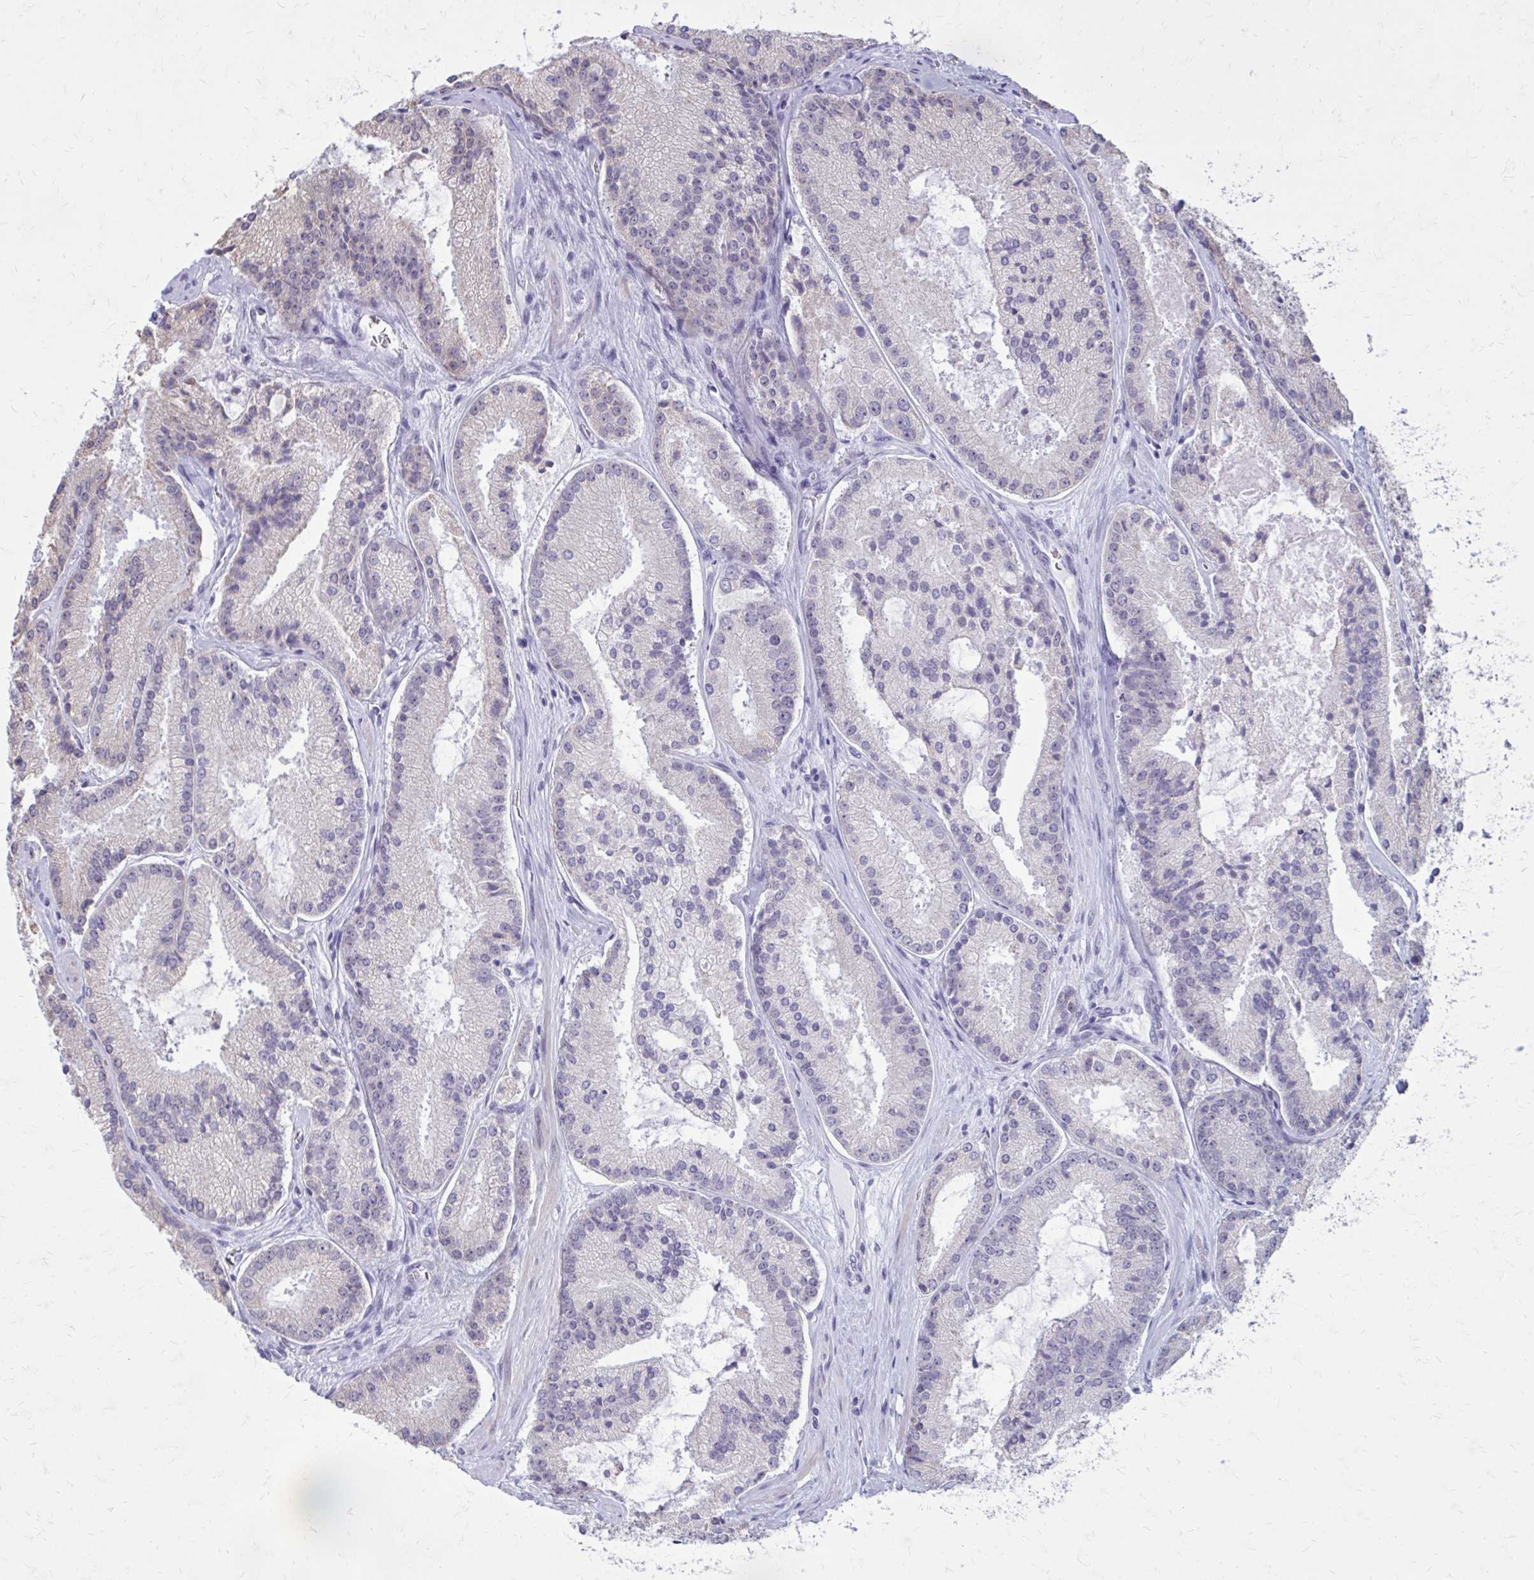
{"staining": {"intensity": "negative", "quantity": "none", "location": "none"}, "tissue": "prostate cancer", "cell_type": "Tumor cells", "image_type": "cancer", "snomed": [{"axis": "morphology", "description": "Adenocarcinoma, High grade"}, {"axis": "topography", "description": "Prostate"}], "caption": "Tumor cells are negative for protein expression in human adenocarcinoma (high-grade) (prostate).", "gene": "PROSER1", "patient": {"sex": "male", "age": 73}}